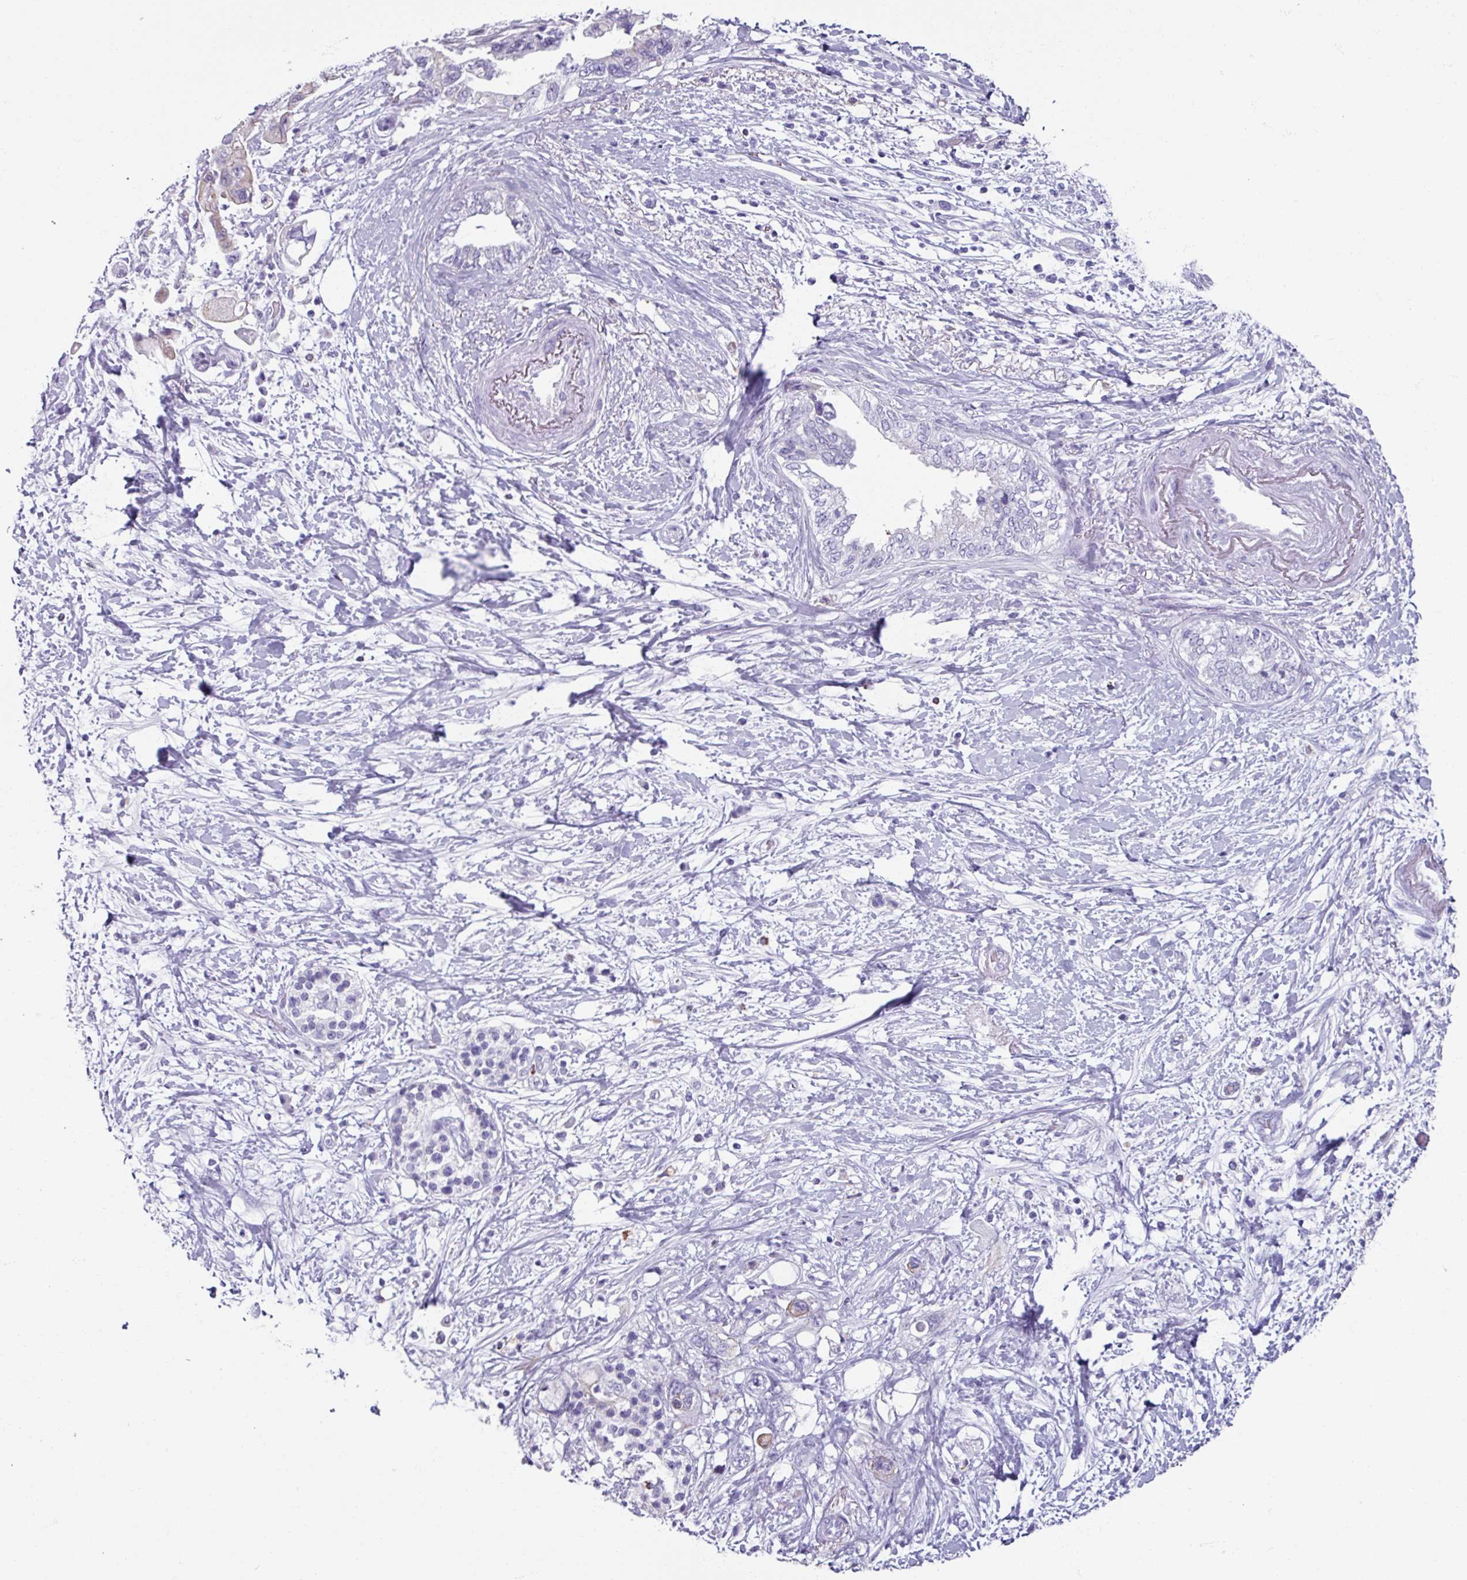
{"staining": {"intensity": "negative", "quantity": "none", "location": "none"}, "tissue": "pancreatic cancer", "cell_type": "Tumor cells", "image_type": "cancer", "snomed": [{"axis": "morphology", "description": "Adenocarcinoma, NOS"}, {"axis": "topography", "description": "Pancreas"}], "caption": "There is no significant expression in tumor cells of pancreatic cancer.", "gene": "SPESP1", "patient": {"sex": "female", "age": 73}}